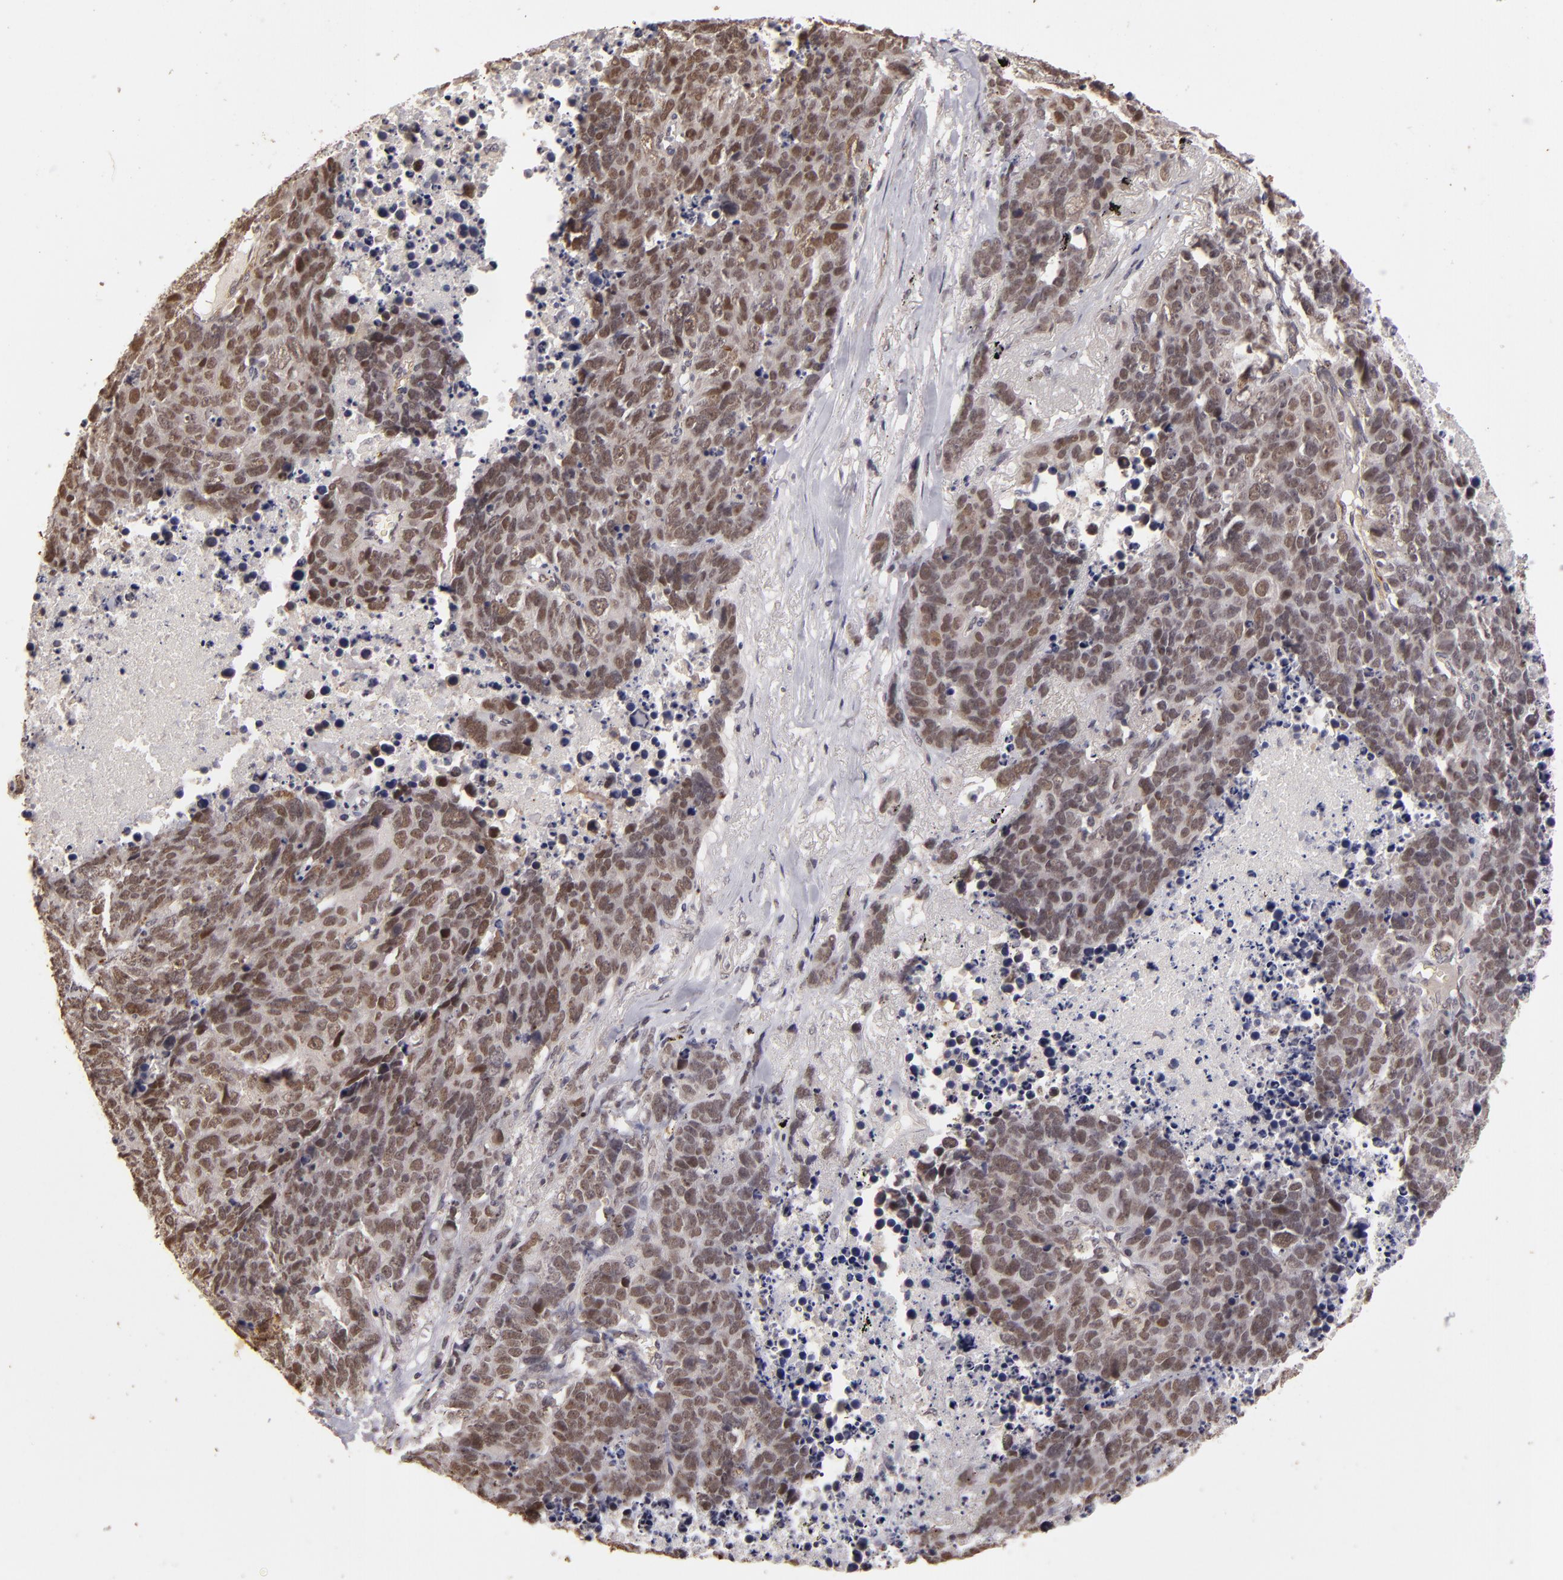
{"staining": {"intensity": "strong", "quantity": ">75%", "location": "nuclear"}, "tissue": "lung cancer", "cell_type": "Tumor cells", "image_type": "cancer", "snomed": [{"axis": "morphology", "description": "Carcinoid, malignant, NOS"}, {"axis": "topography", "description": "Lung"}], "caption": "Lung cancer (malignant carcinoid) stained for a protein exhibits strong nuclear positivity in tumor cells. The protein is shown in brown color, while the nuclei are stained blue.", "gene": "DFFA", "patient": {"sex": "male", "age": 60}}